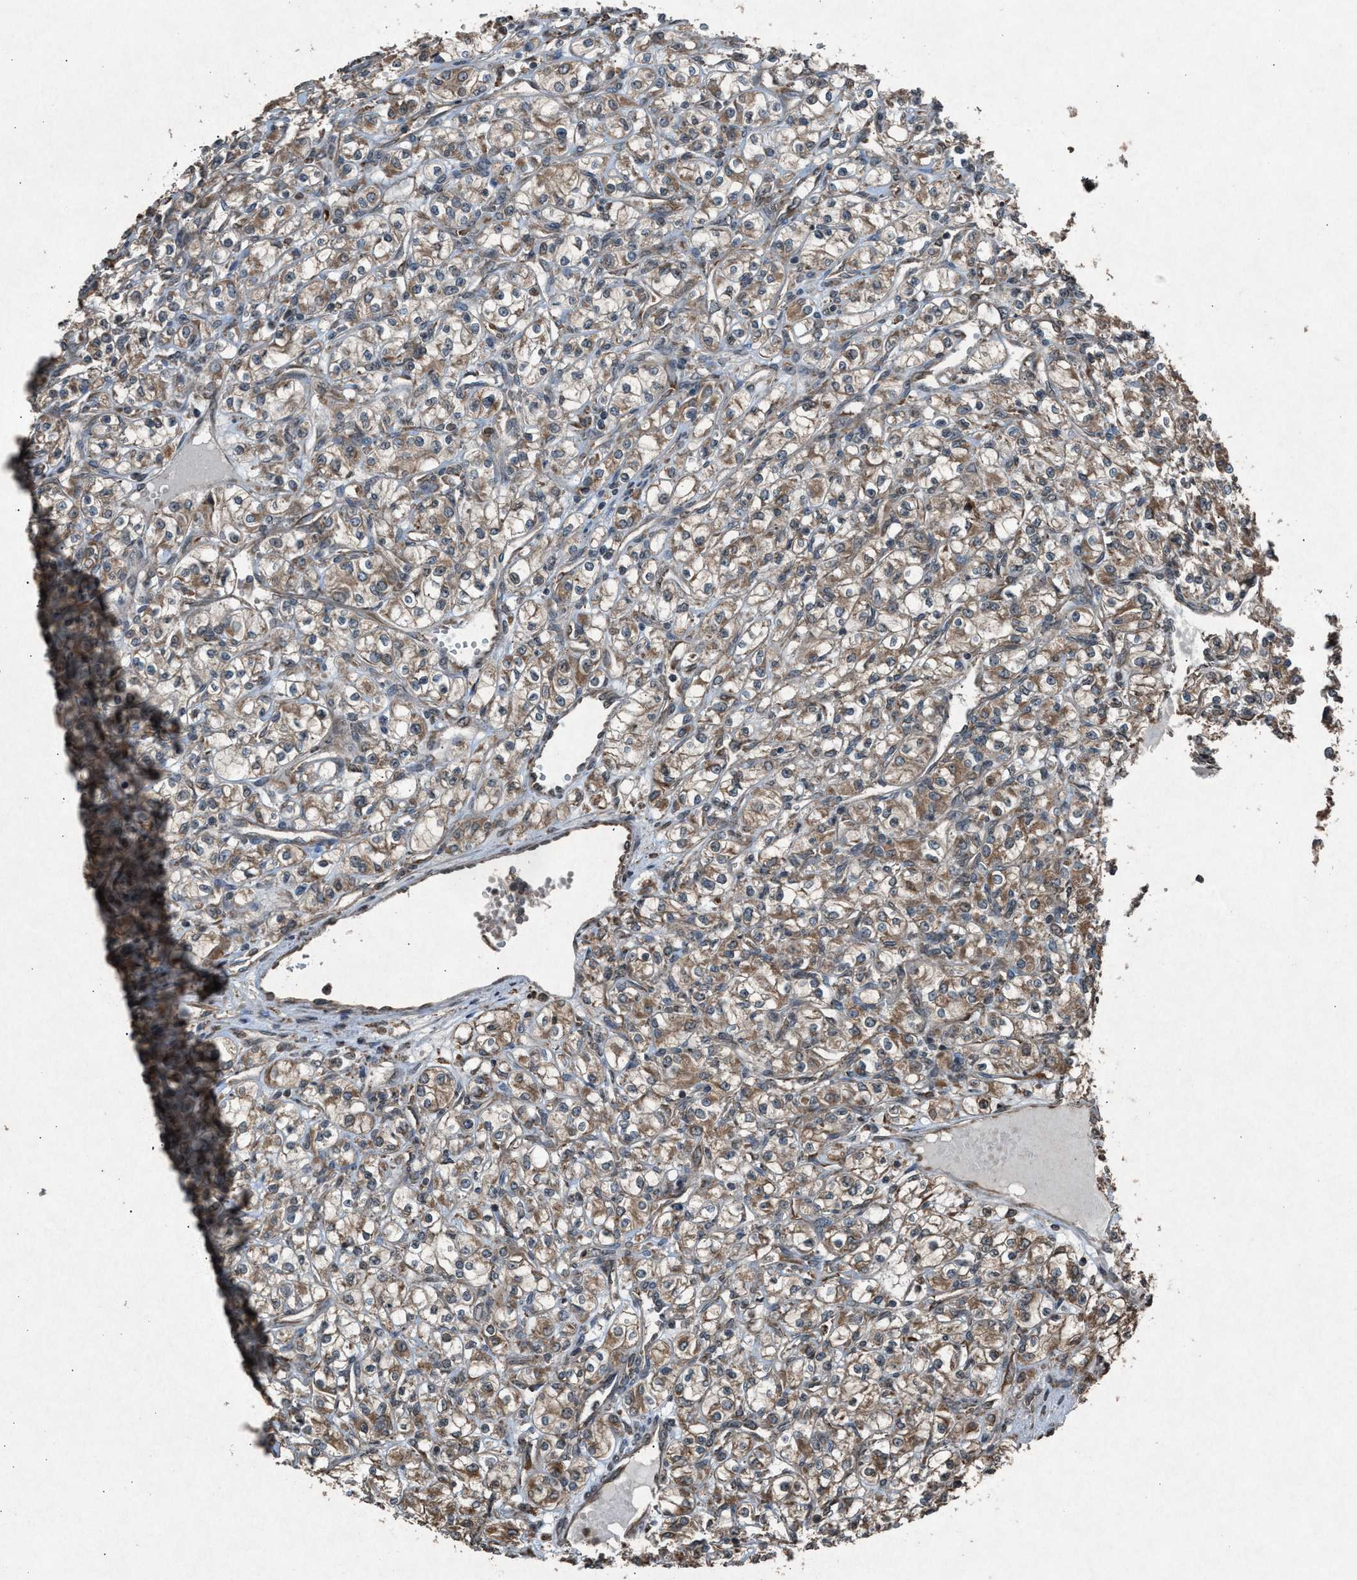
{"staining": {"intensity": "weak", "quantity": ">75%", "location": "cytoplasmic/membranous"}, "tissue": "renal cancer", "cell_type": "Tumor cells", "image_type": "cancer", "snomed": [{"axis": "morphology", "description": "Adenocarcinoma, NOS"}, {"axis": "topography", "description": "Kidney"}], "caption": "This photomicrograph reveals adenocarcinoma (renal) stained with IHC to label a protein in brown. The cytoplasmic/membranous of tumor cells show weak positivity for the protein. Nuclei are counter-stained blue.", "gene": "CALR", "patient": {"sex": "male", "age": 77}}